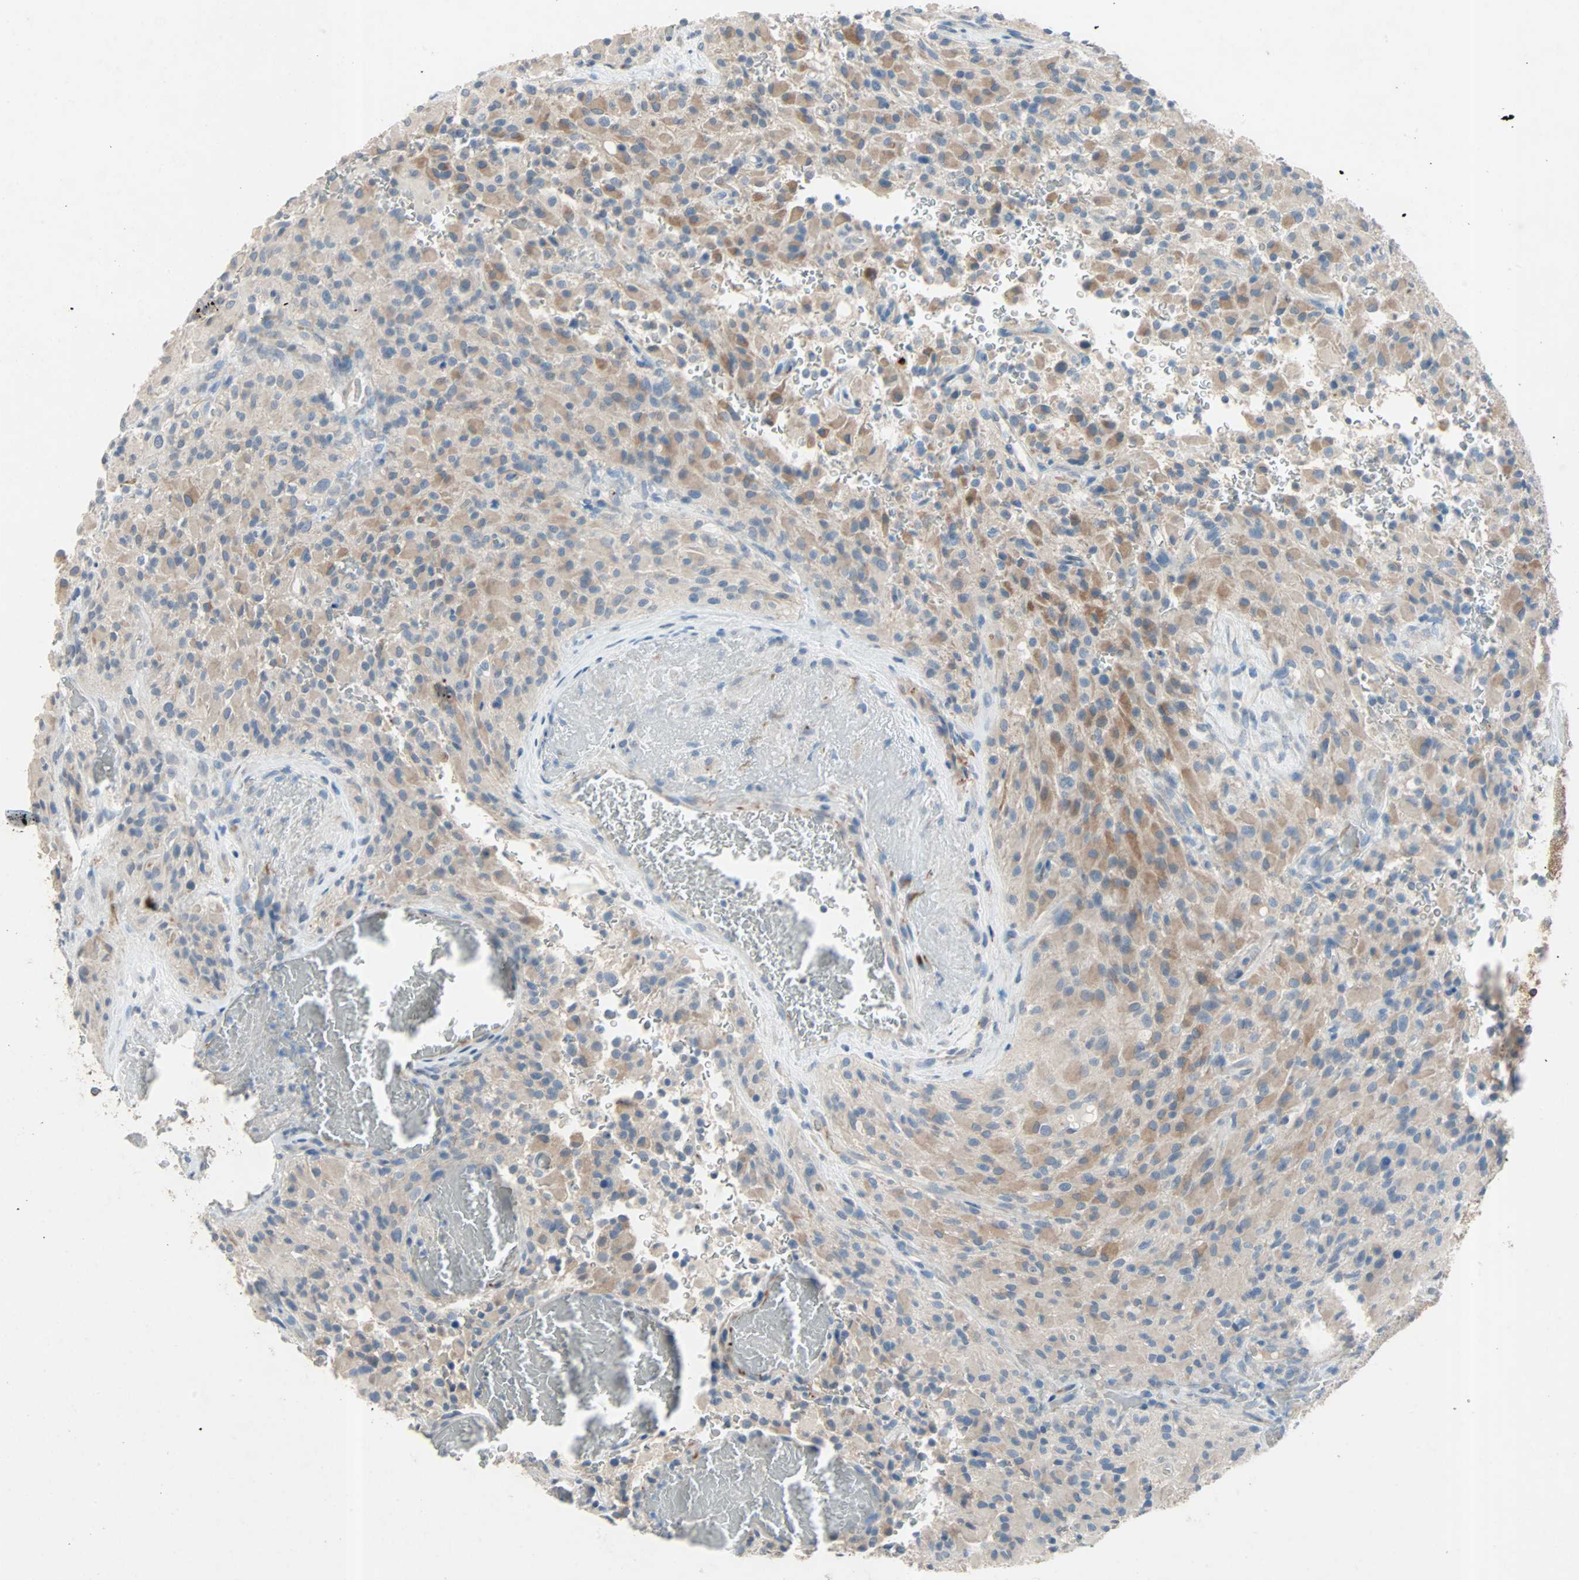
{"staining": {"intensity": "moderate", "quantity": ">75%", "location": "cytoplasmic/membranous"}, "tissue": "glioma", "cell_type": "Tumor cells", "image_type": "cancer", "snomed": [{"axis": "morphology", "description": "Glioma, malignant, High grade"}, {"axis": "topography", "description": "Brain"}], "caption": "IHC photomicrograph of human malignant glioma (high-grade) stained for a protein (brown), which reveals medium levels of moderate cytoplasmic/membranous positivity in about >75% of tumor cells.", "gene": "PCDHB2", "patient": {"sex": "male", "age": 71}}